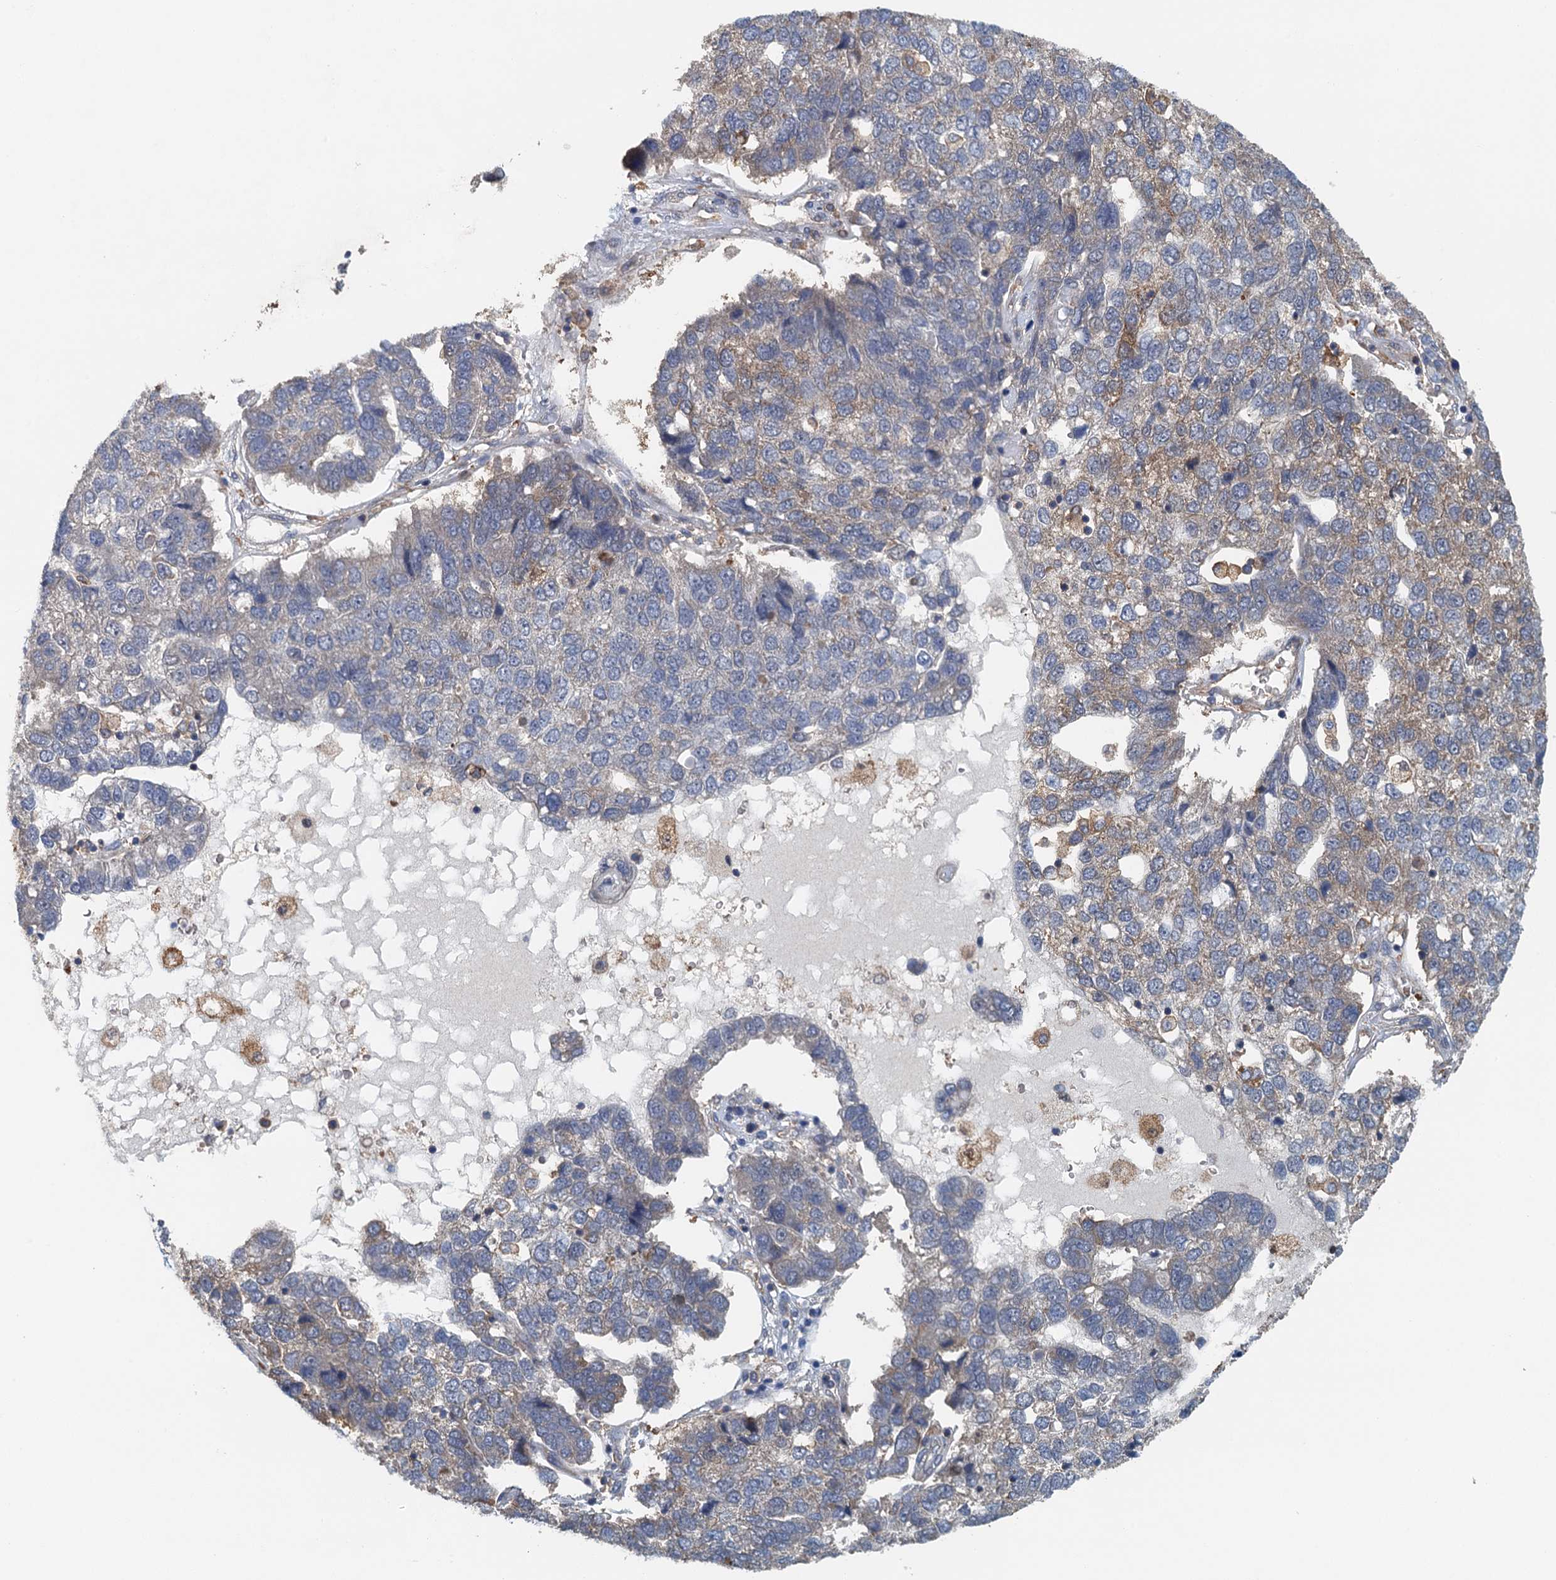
{"staining": {"intensity": "weak", "quantity": "25%-75%", "location": "cytoplasmic/membranous"}, "tissue": "pancreatic cancer", "cell_type": "Tumor cells", "image_type": "cancer", "snomed": [{"axis": "morphology", "description": "Adenocarcinoma, NOS"}, {"axis": "topography", "description": "Pancreas"}], "caption": "The photomicrograph exhibits staining of pancreatic adenocarcinoma, revealing weak cytoplasmic/membranous protein expression (brown color) within tumor cells. Nuclei are stained in blue.", "gene": "RSAD2", "patient": {"sex": "female", "age": 61}}